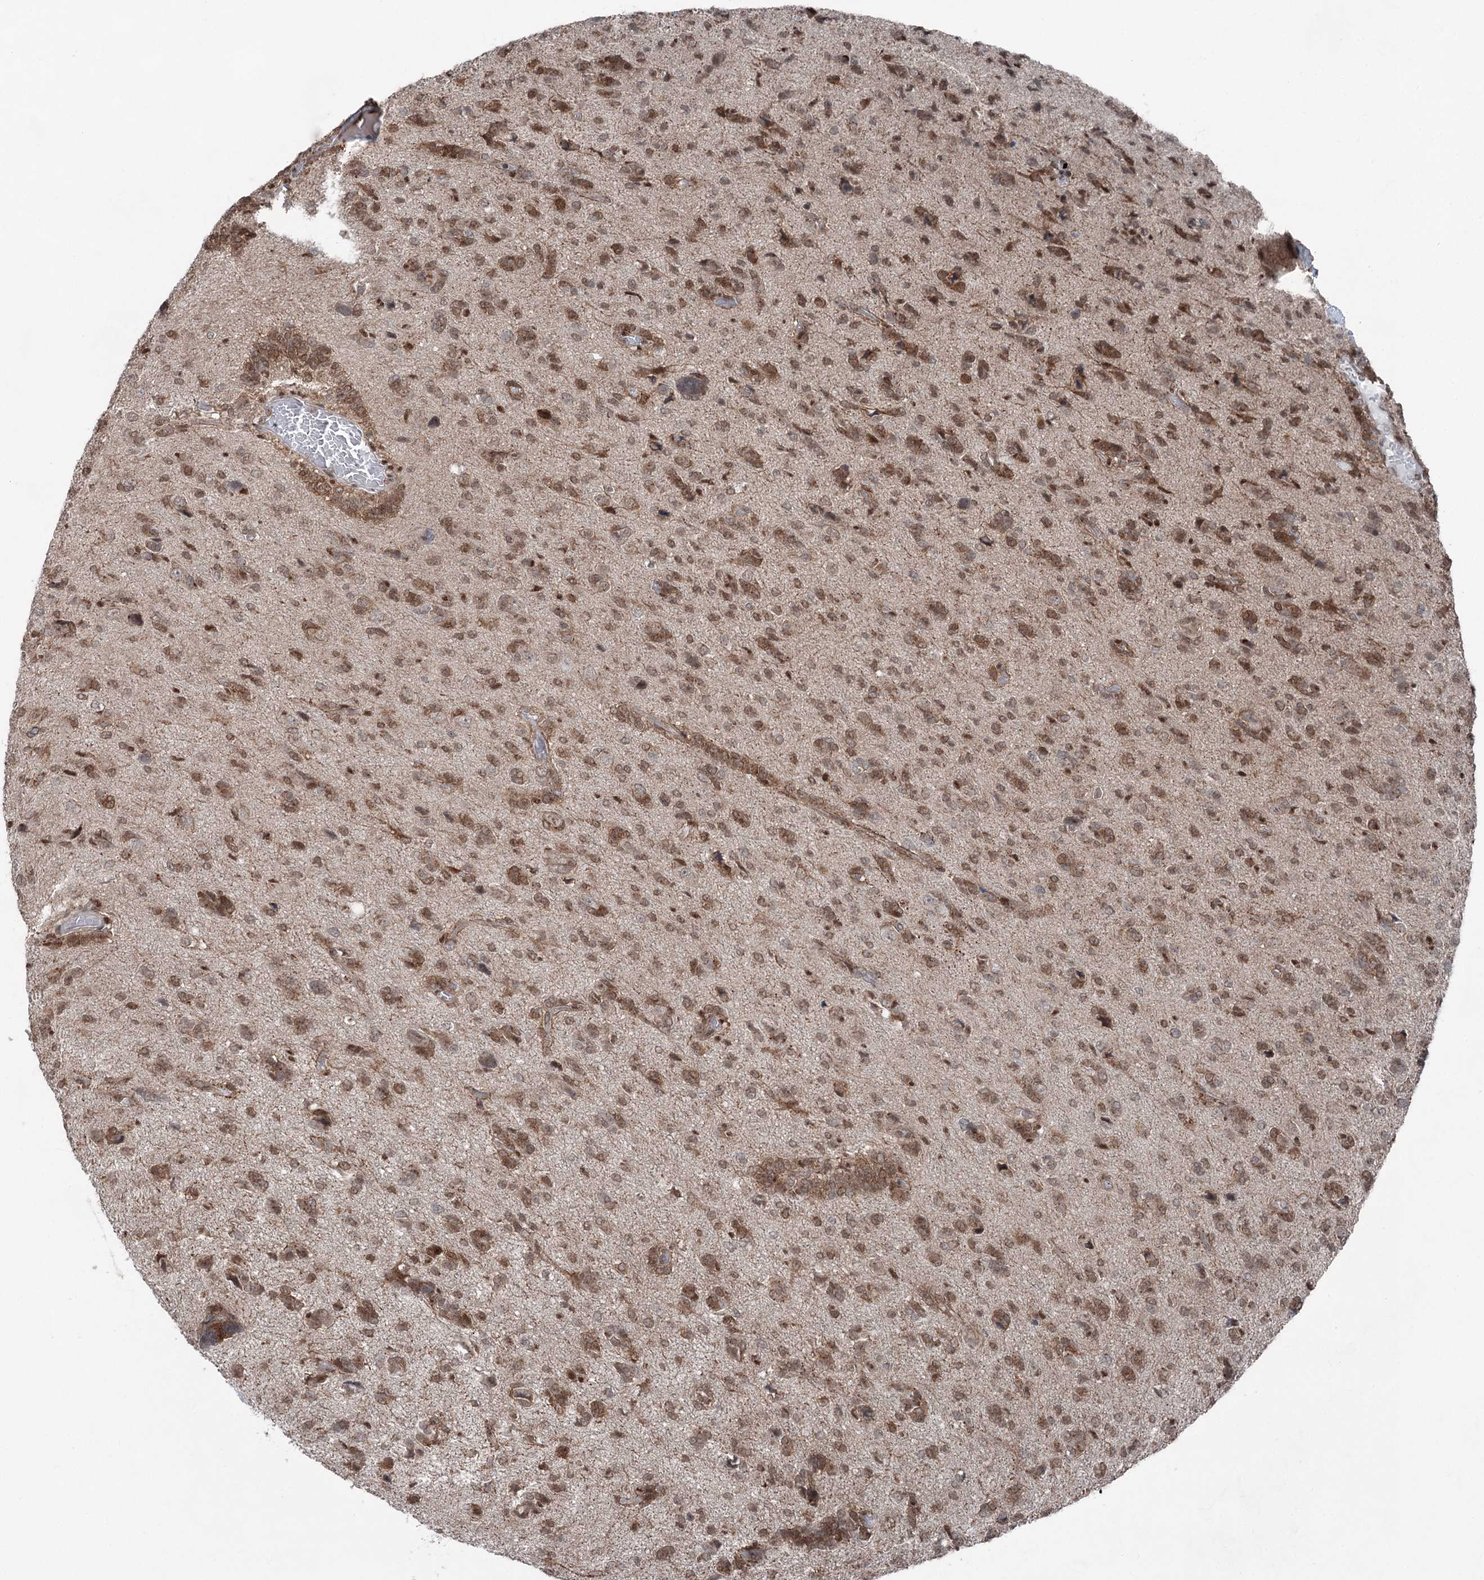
{"staining": {"intensity": "moderate", "quantity": ">75%", "location": "nuclear"}, "tissue": "glioma", "cell_type": "Tumor cells", "image_type": "cancer", "snomed": [{"axis": "morphology", "description": "Glioma, malignant, High grade"}, {"axis": "topography", "description": "Brain"}], "caption": "A high-resolution histopathology image shows immunohistochemistry (IHC) staining of glioma, which shows moderate nuclear positivity in about >75% of tumor cells. The staining was performed using DAB (3,3'-diaminobenzidine), with brown indicating positive protein expression. Nuclei are stained blue with hematoxylin.", "gene": "ZCCHC8", "patient": {"sex": "female", "age": 59}}